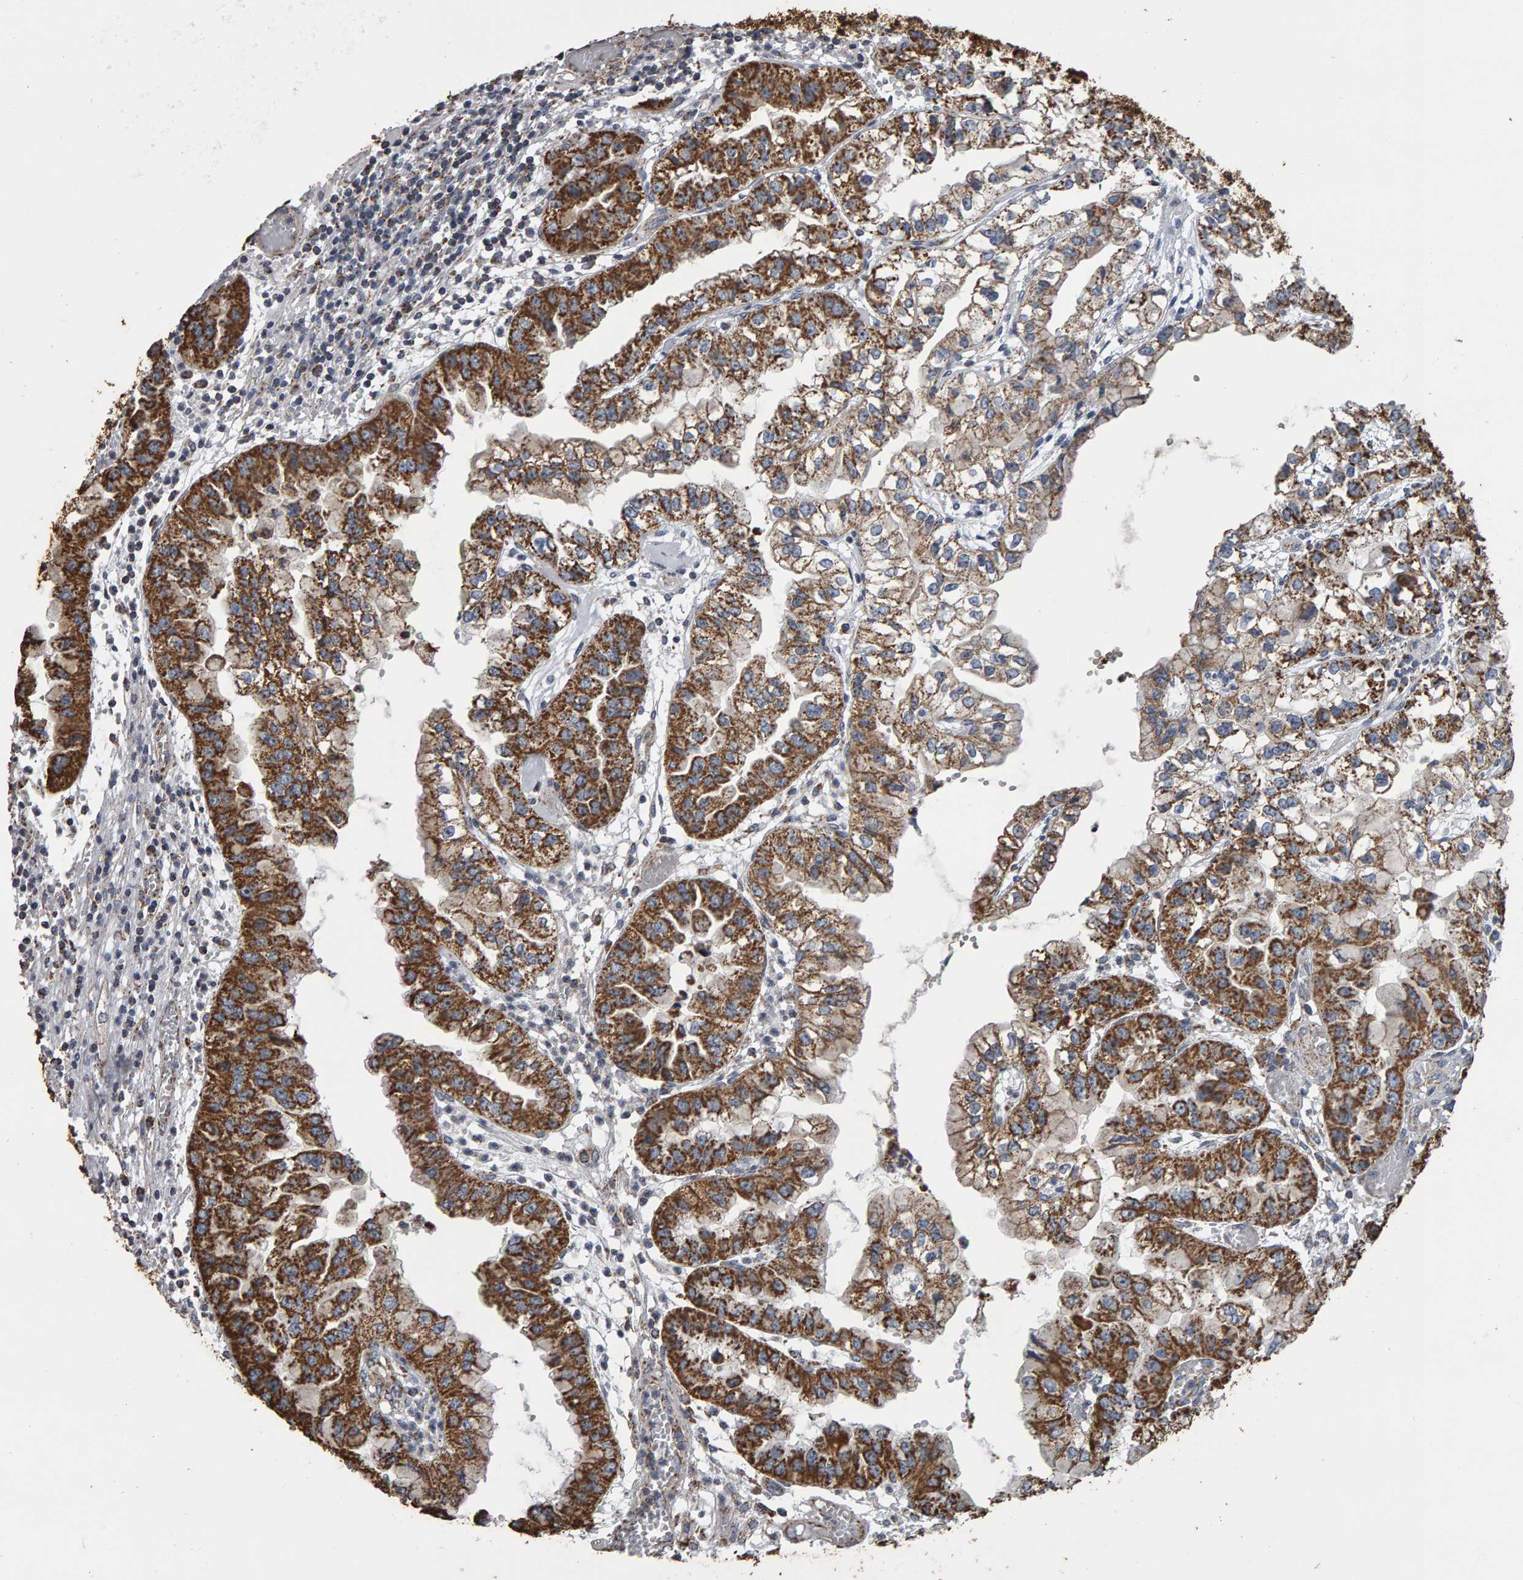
{"staining": {"intensity": "strong", "quantity": "25%-75%", "location": "cytoplasmic/membranous"}, "tissue": "liver cancer", "cell_type": "Tumor cells", "image_type": "cancer", "snomed": [{"axis": "morphology", "description": "Cholangiocarcinoma"}, {"axis": "topography", "description": "Liver"}], "caption": "High-magnification brightfield microscopy of liver cancer (cholangiocarcinoma) stained with DAB (3,3'-diaminobenzidine) (brown) and counterstained with hematoxylin (blue). tumor cells exhibit strong cytoplasmic/membranous staining is appreciated in about25%-75% of cells.", "gene": "TOM1L1", "patient": {"sex": "female", "age": 79}}